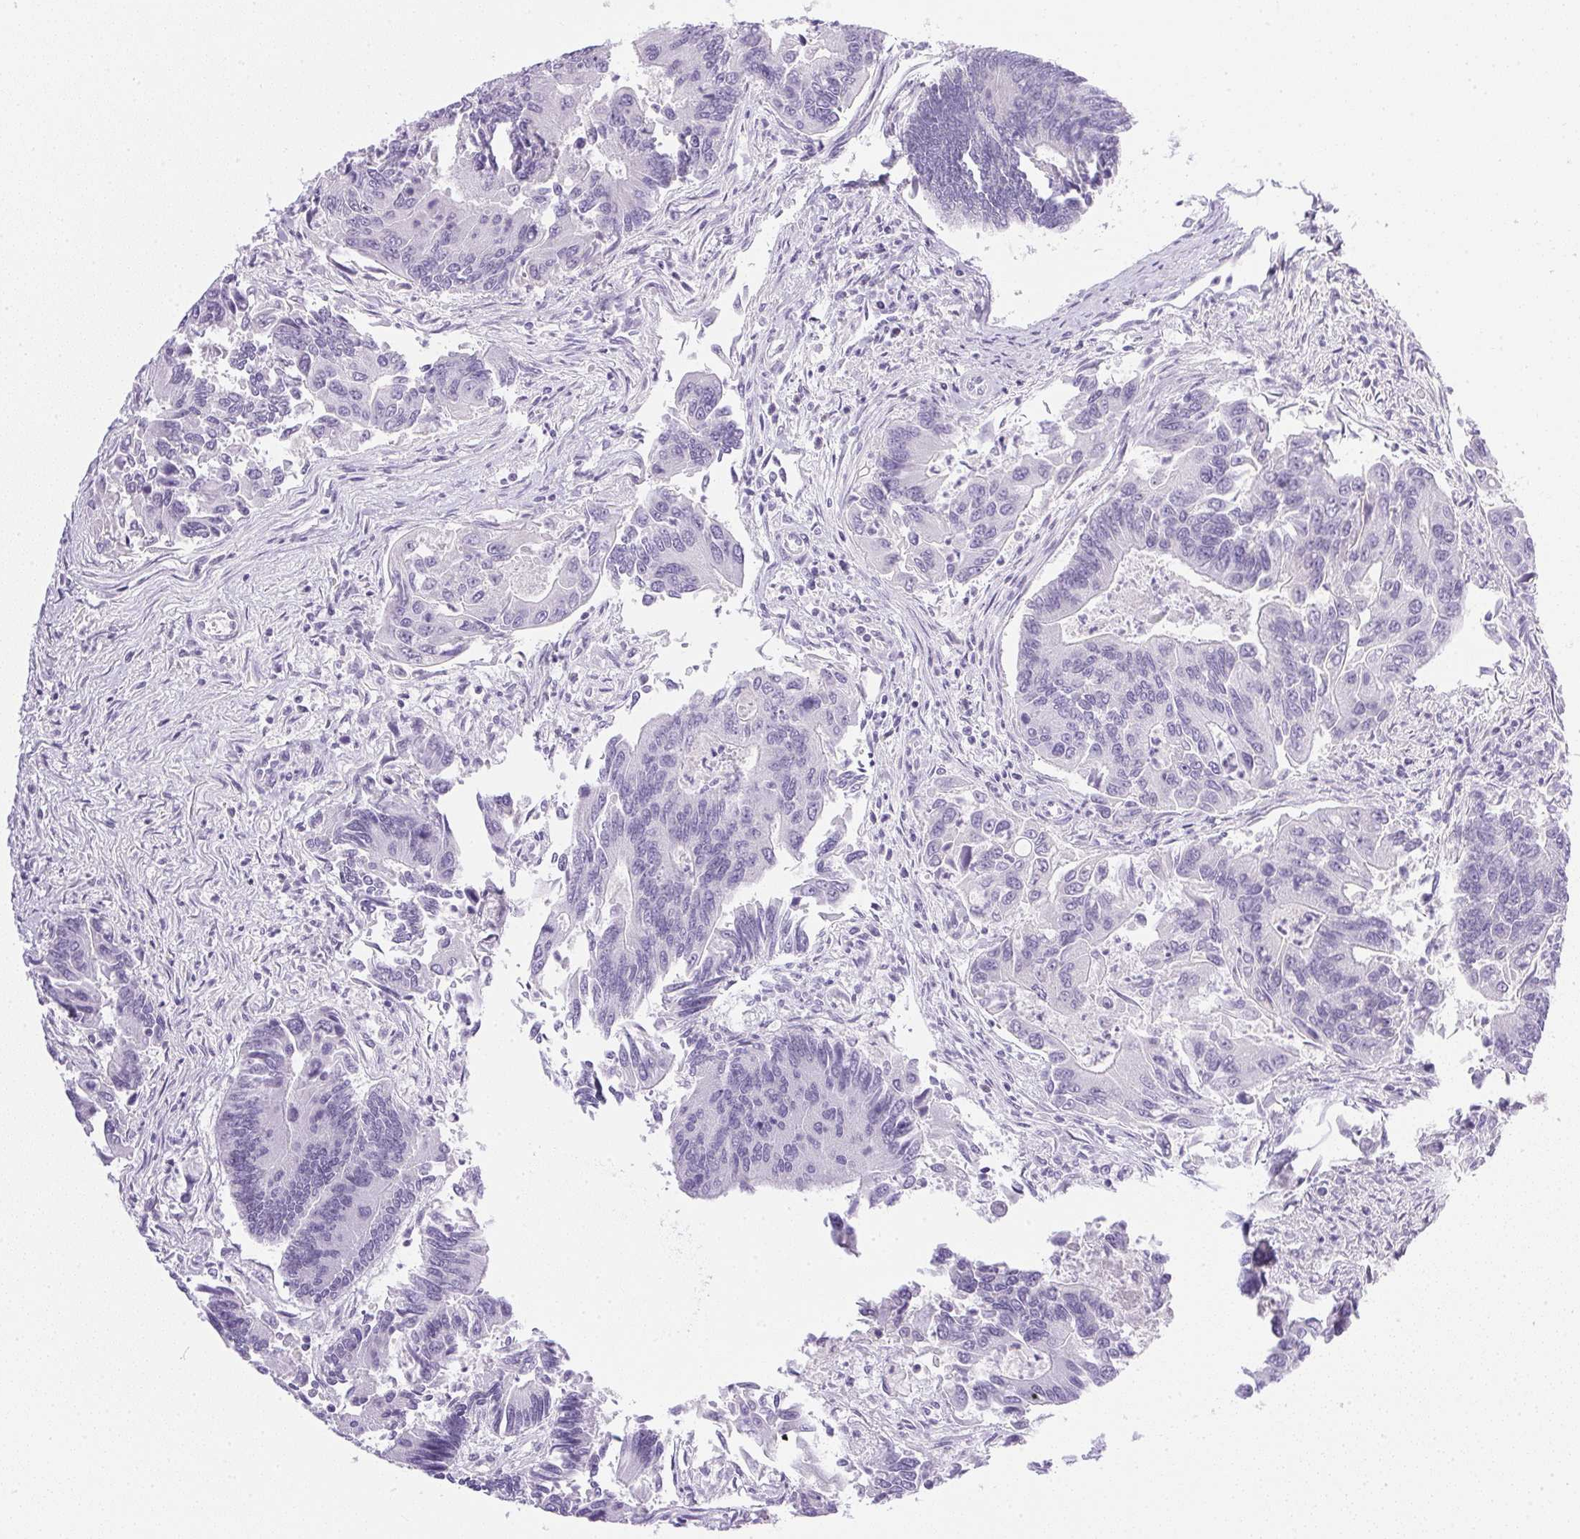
{"staining": {"intensity": "negative", "quantity": "none", "location": "none"}, "tissue": "colorectal cancer", "cell_type": "Tumor cells", "image_type": "cancer", "snomed": [{"axis": "morphology", "description": "Adenocarcinoma, NOS"}, {"axis": "topography", "description": "Colon"}], "caption": "Immunohistochemistry of human adenocarcinoma (colorectal) displays no staining in tumor cells.", "gene": "CPB1", "patient": {"sex": "female", "age": 67}}